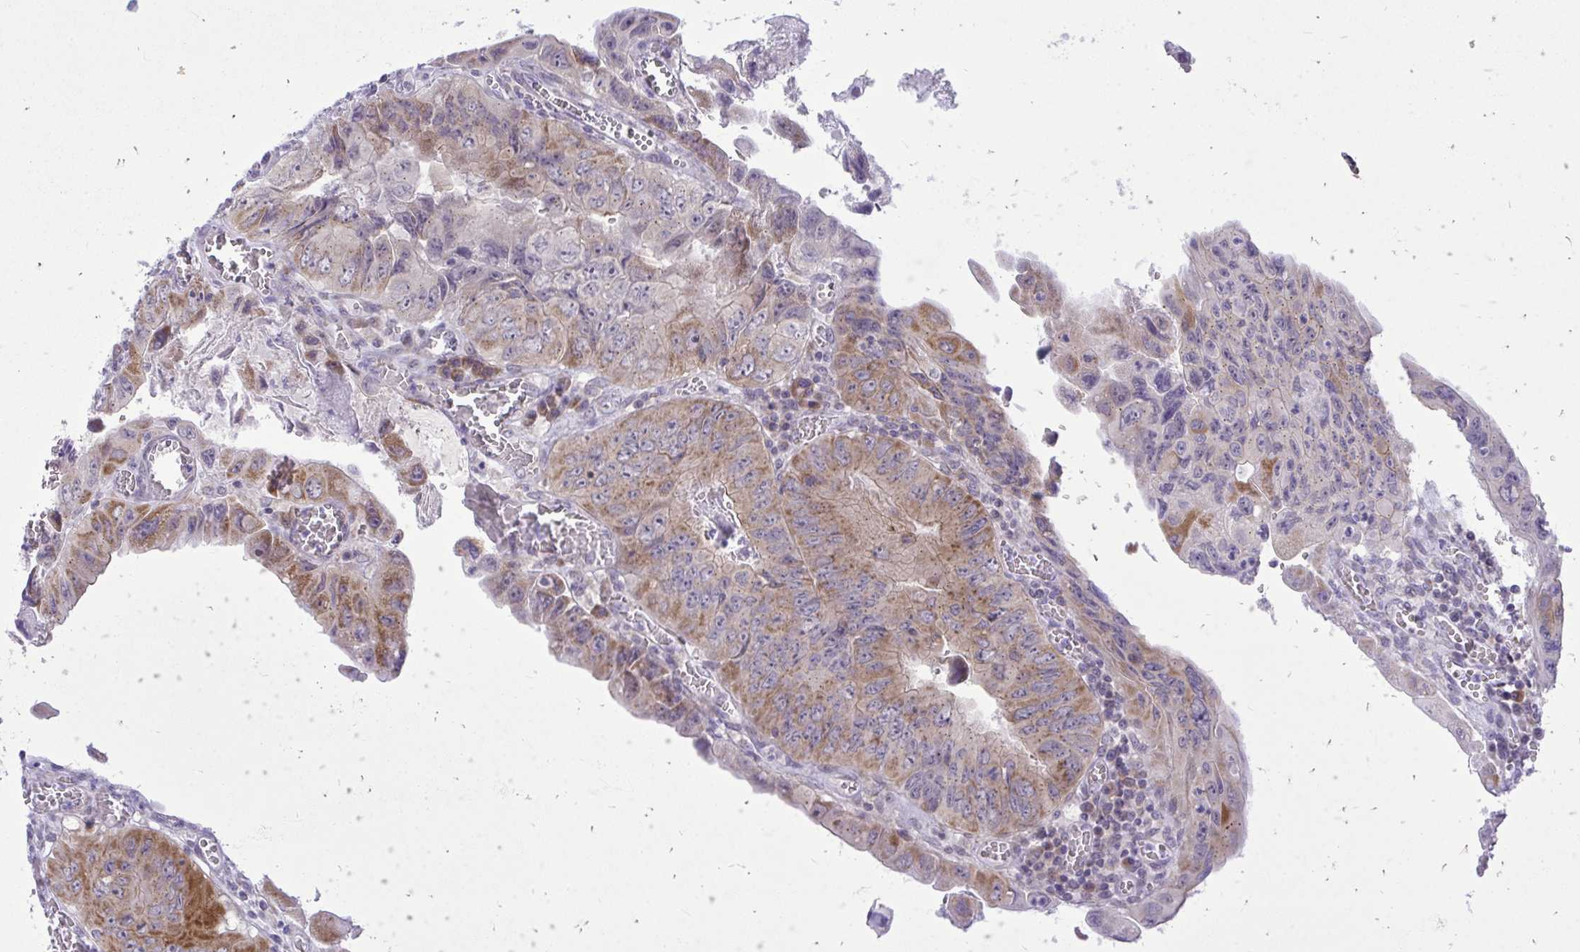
{"staining": {"intensity": "moderate", "quantity": "25%-75%", "location": "cytoplasmic/membranous"}, "tissue": "colorectal cancer", "cell_type": "Tumor cells", "image_type": "cancer", "snomed": [{"axis": "morphology", "description": "Adenocarcinoma, NOS"}, {"axis": "topography", "description": "Colon"}], "caption": "A brown stain highlights moderate cytoplasmic/membranous expression of a protein in human adenocarcinoma (colorectal) tumor cells.", "gene": "SPTBN2", "patient": {"sex": "female", "age": 84}}